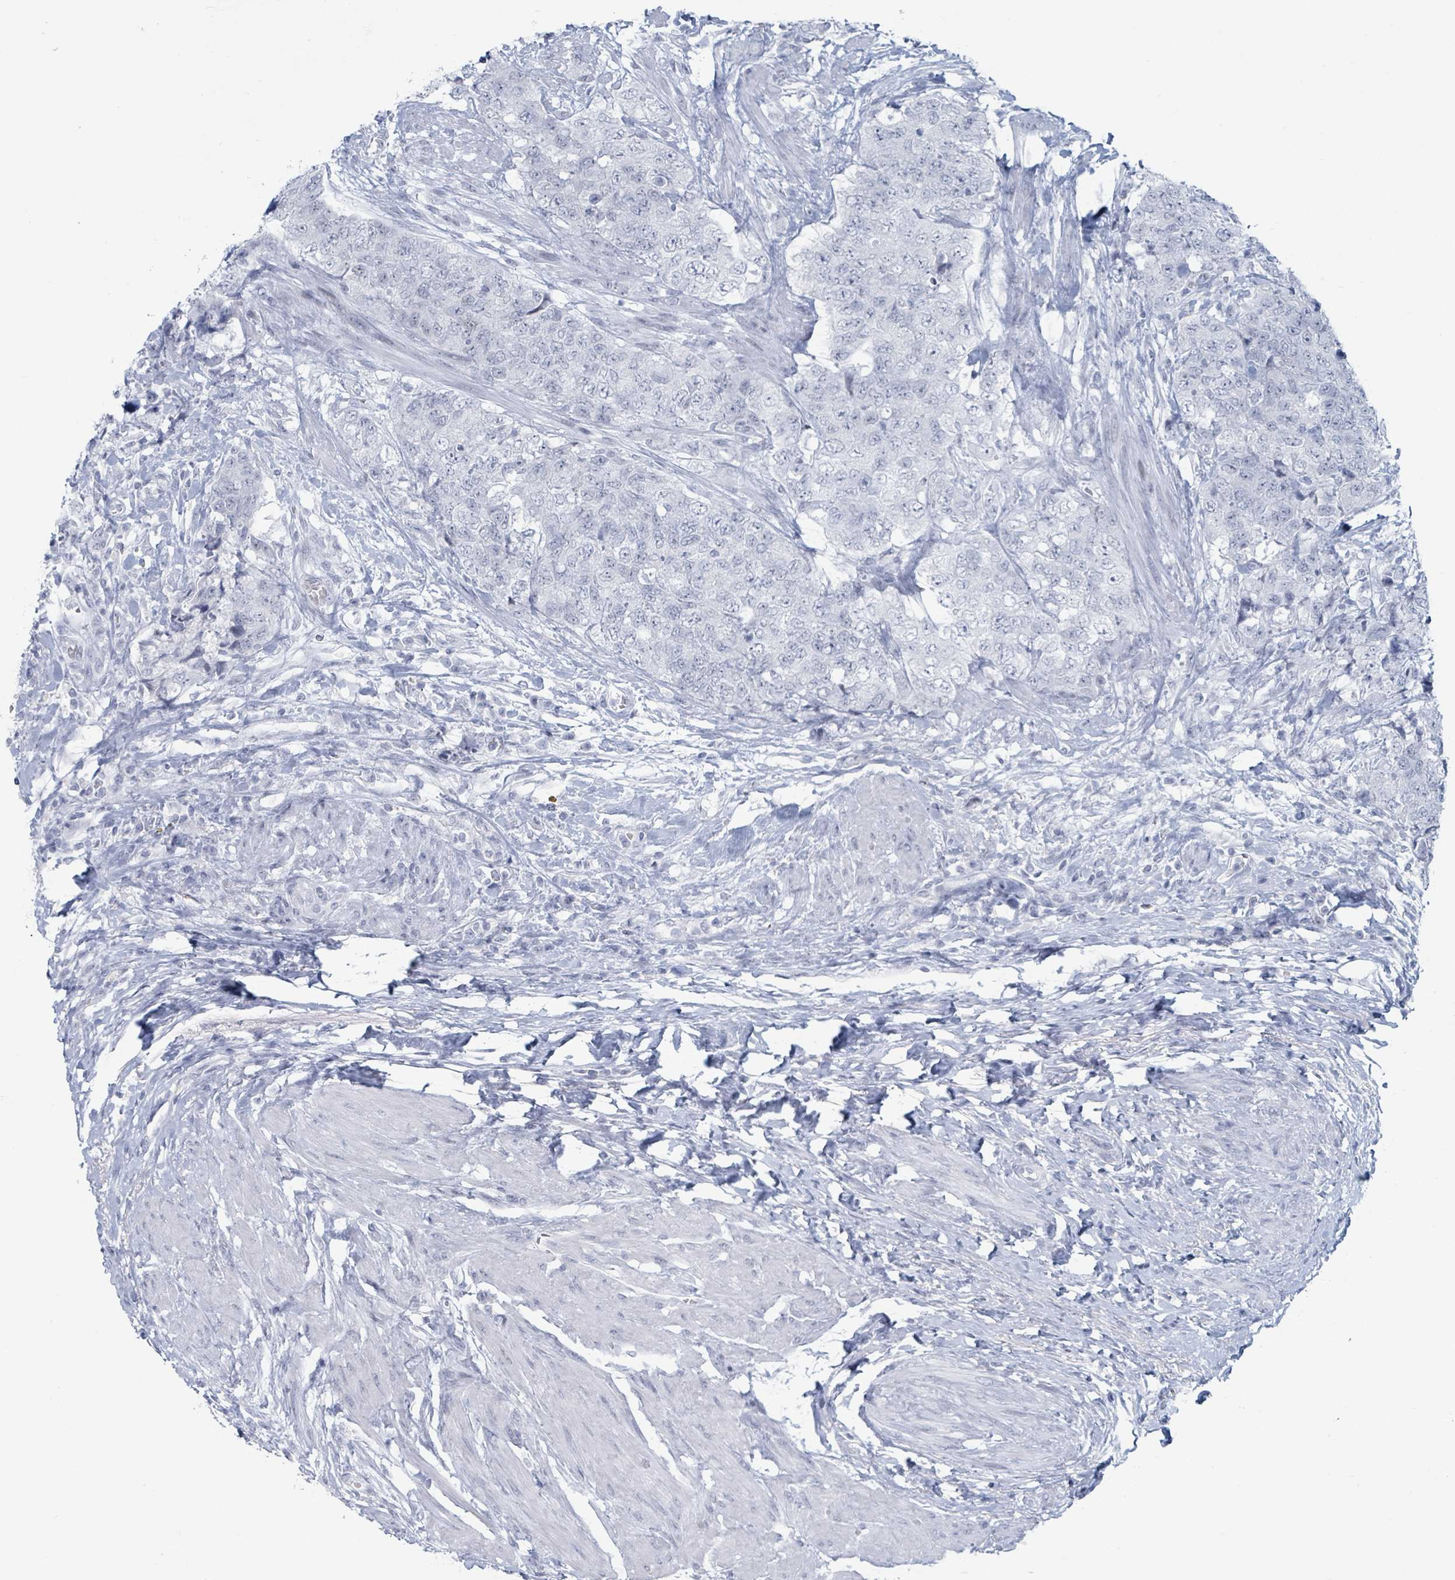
{"staining": {"intensity": "negative", "quantity": "none", "location": "none"}, "tissue": "urothelial cancer", "cell_type": "Tumor cells", "image_type": "cancer", "snomed": [{"axis": "morphology", "description": "Urothelial carcinoma, High grade"}, {"axis": "topography", "description": "Urinary bladder"}], "caption": "This histopathology image is of urothelial cancer stained with IHC to label a protein in brown with the nuclei are counter-stained blue. There is no staining in tumor cells.", "gene": "GPR15LG", "patient": {"sex": "female", "age": 78}}